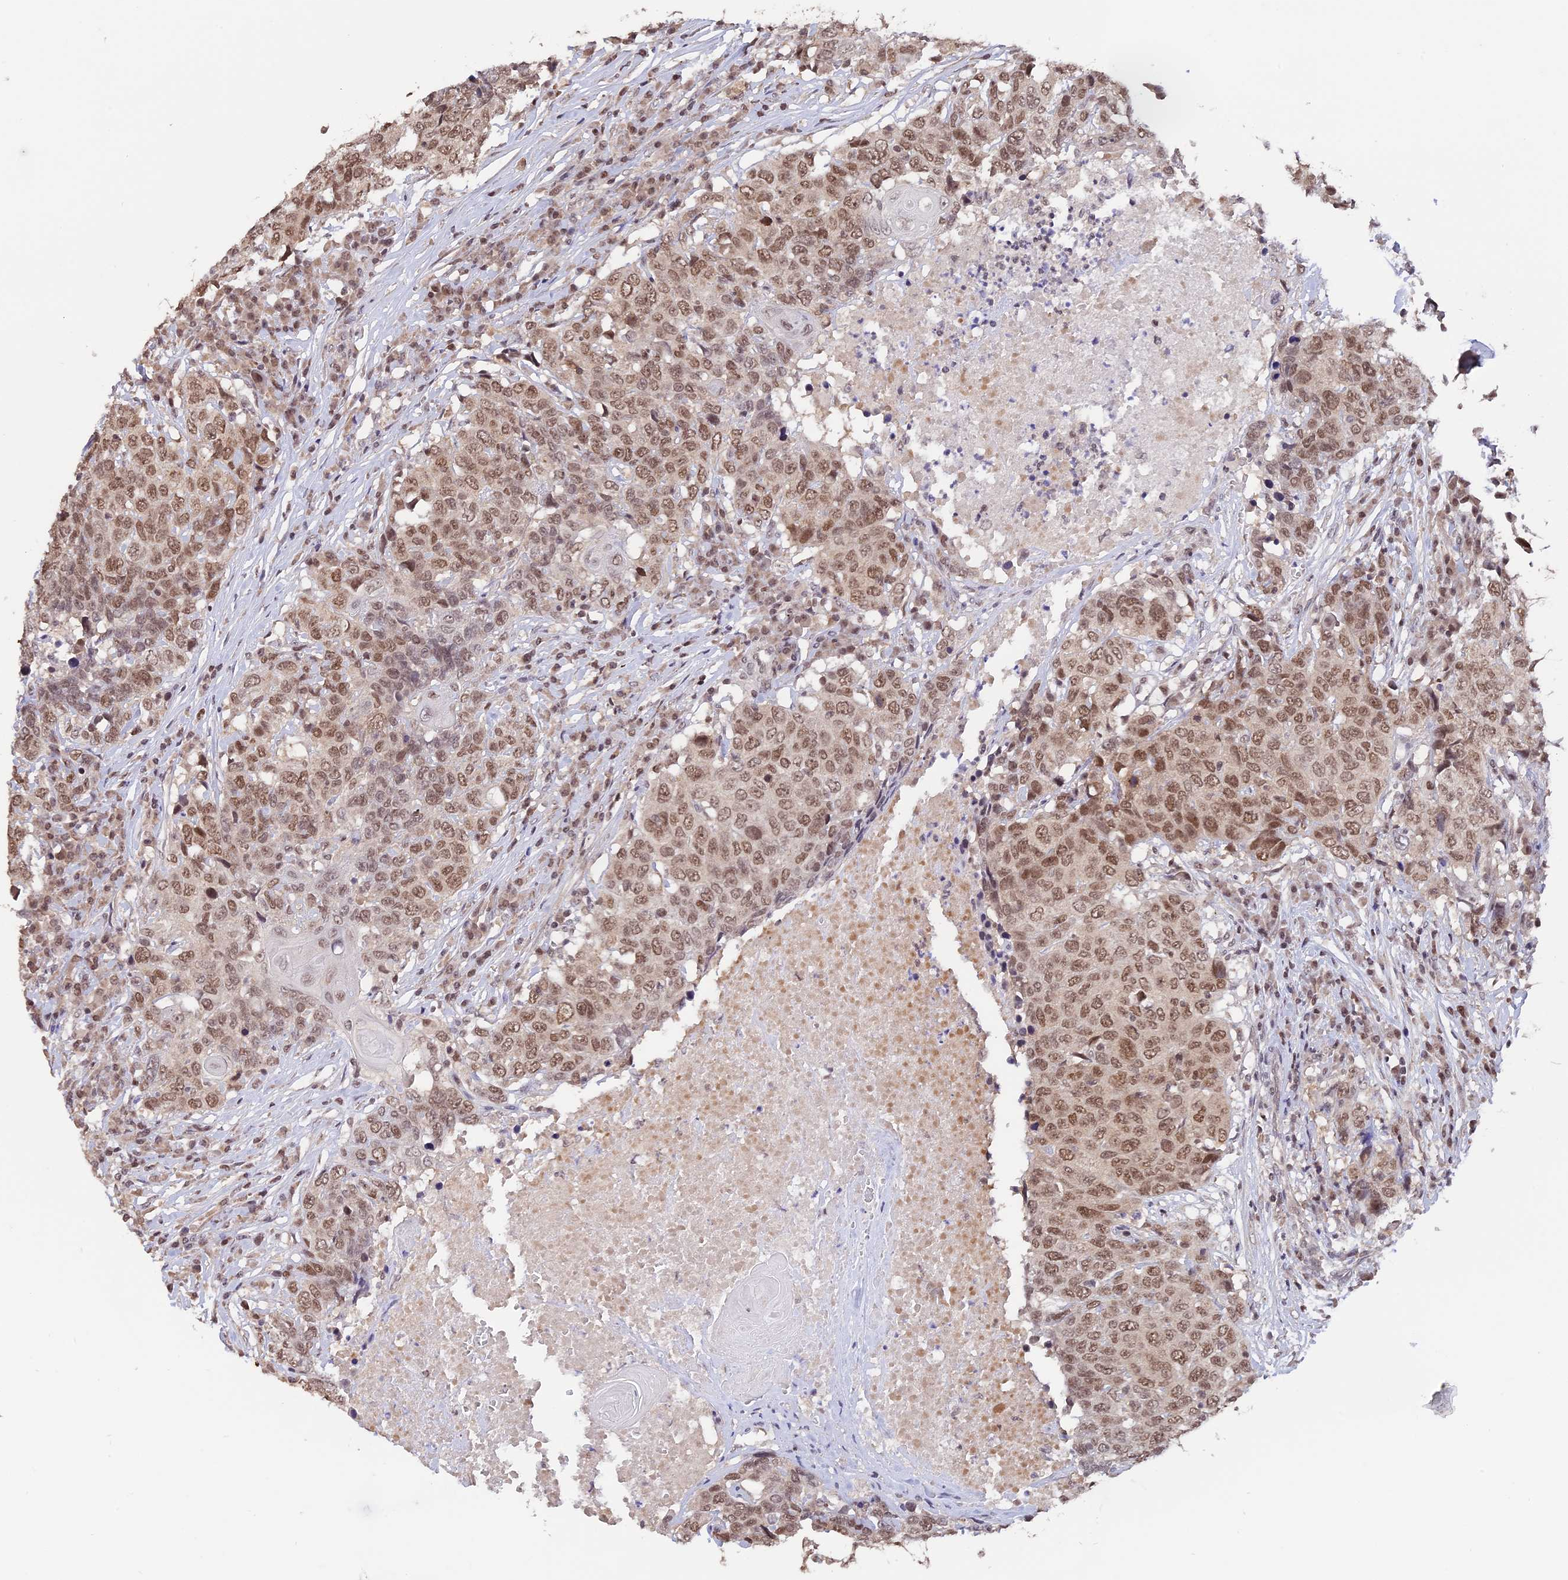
{"staining": {"intensity": "moderate", "quantity": ">75%", "location": "nuclear"}, "tissue": "head and neck cancer", "cell_type": "Tumor cells", "image_type": "cancer", "snomed": [{"axis": "morphology", "description": "Squamous cell carcinoma, NOS"}, {"axis": "topography", "description": "Head-Neck"}], "caption": "Protein expression analysis of head and neck cancer reveals moderate nuclear staining in approximately >75% of tumor cells. Using DAB (brown) and hematoxylin (blue) stains, captured at high magnification using brightfield microscopy.", "gene": "RFC5", "patient": {"sex": "male", "age": 66}}